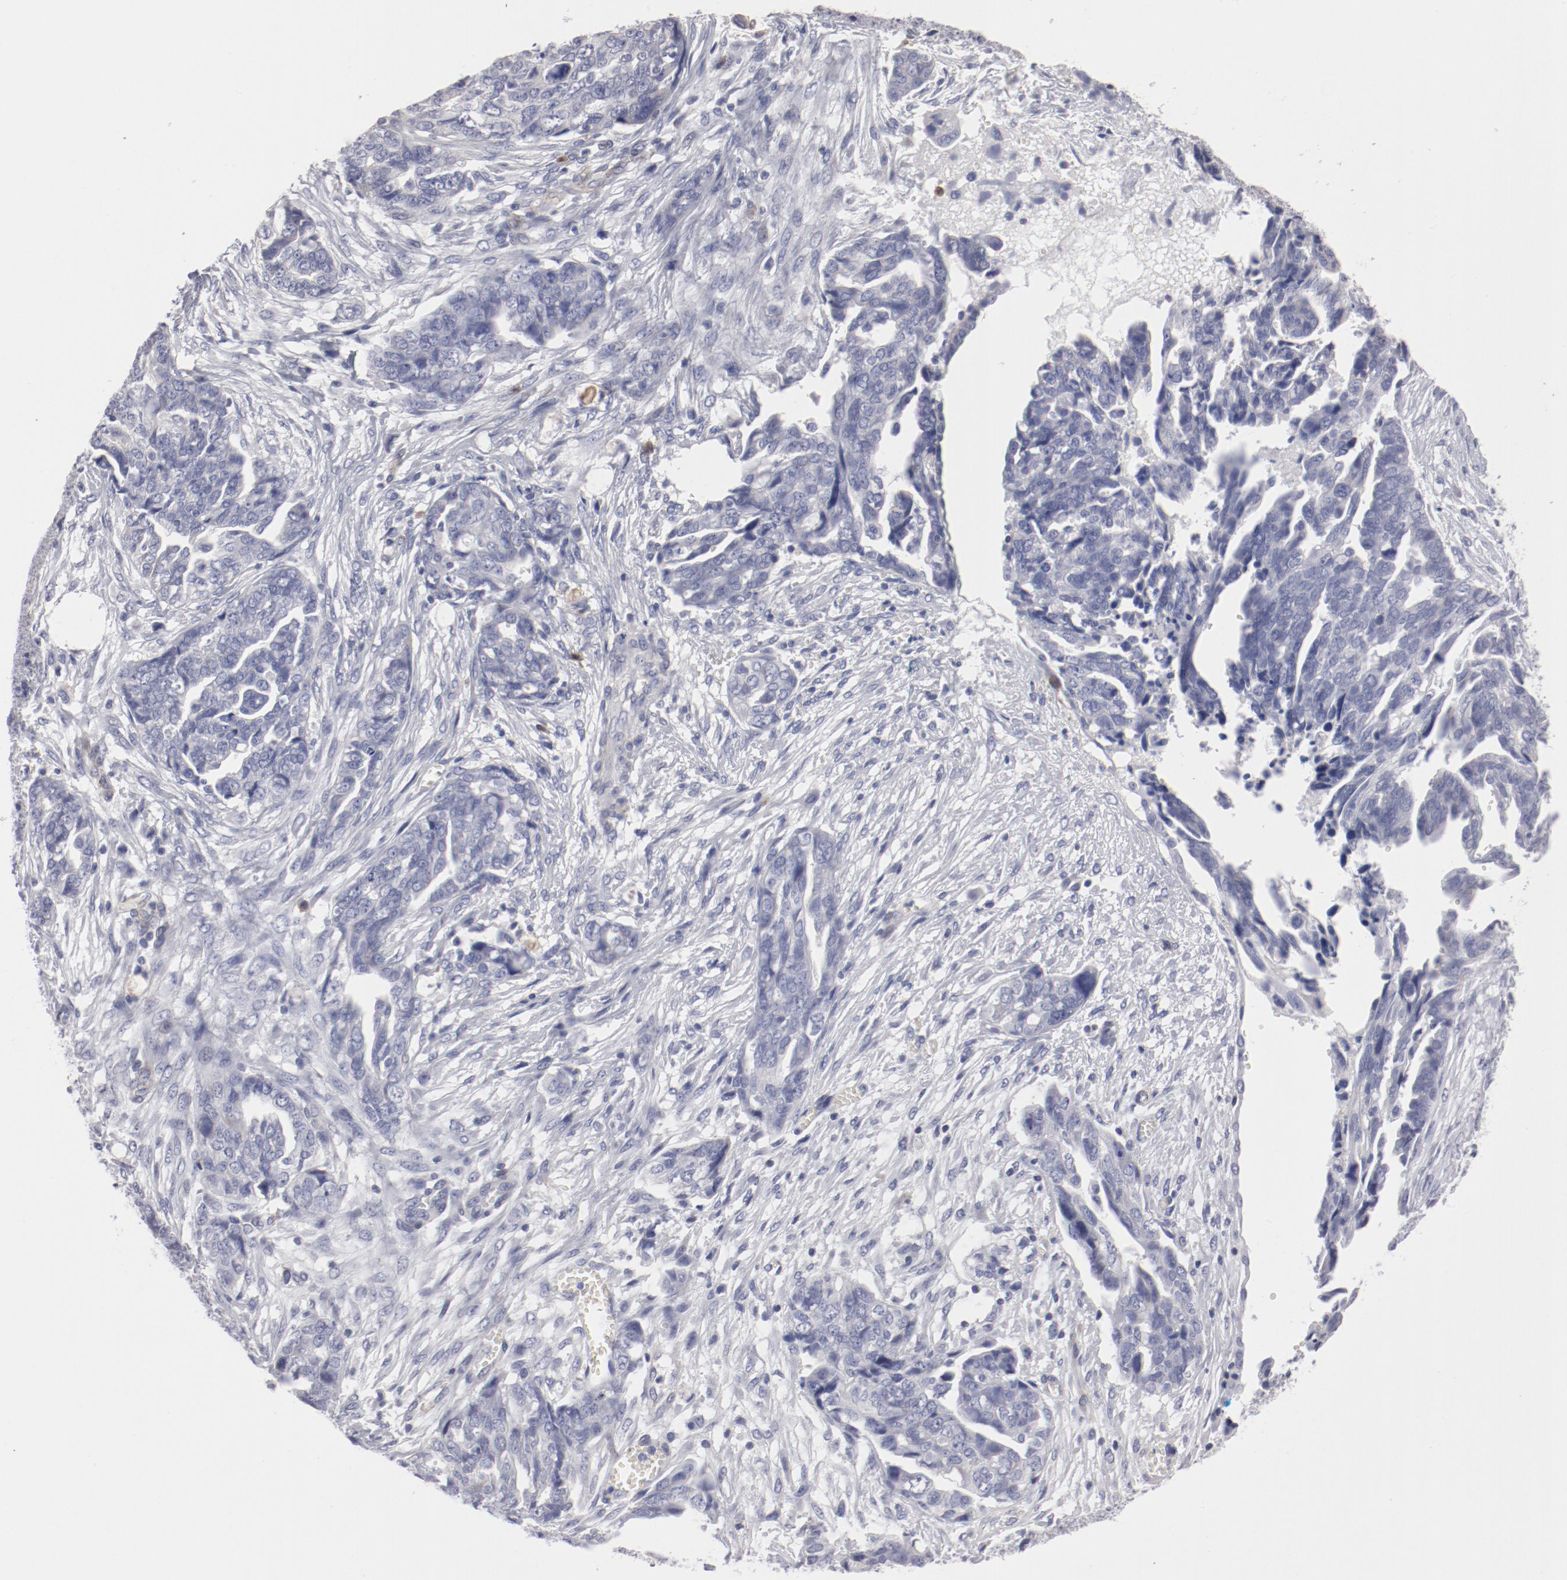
{"staining": {"intensity": "negative", "quantity": "none", "location": "none"}, "tissue": "ovarian cancer", "cell_type": "Tumor cells", "image_type": "cancer", "snomed": [{"axis": "morphology", "description": "Normal tissue, NOS"}, {"axis": "morphology", "description": "Cystadenocarcinoma, serous, NOS"}, {"axis": "topography", "description": "Fallopian tube"}, {"axis": "topography", "description": "Ovary"}], "caption": "Immunohistochemistry (IHC) of human ovarian cancer (serous cystadenocarcinoma) displays no expression in tumor cells. (Brightfield microscopy of DAB immunohistochemistry at high magnification).", "gene": "LAX1", "patient": {"sex": "female", "age": 56}}